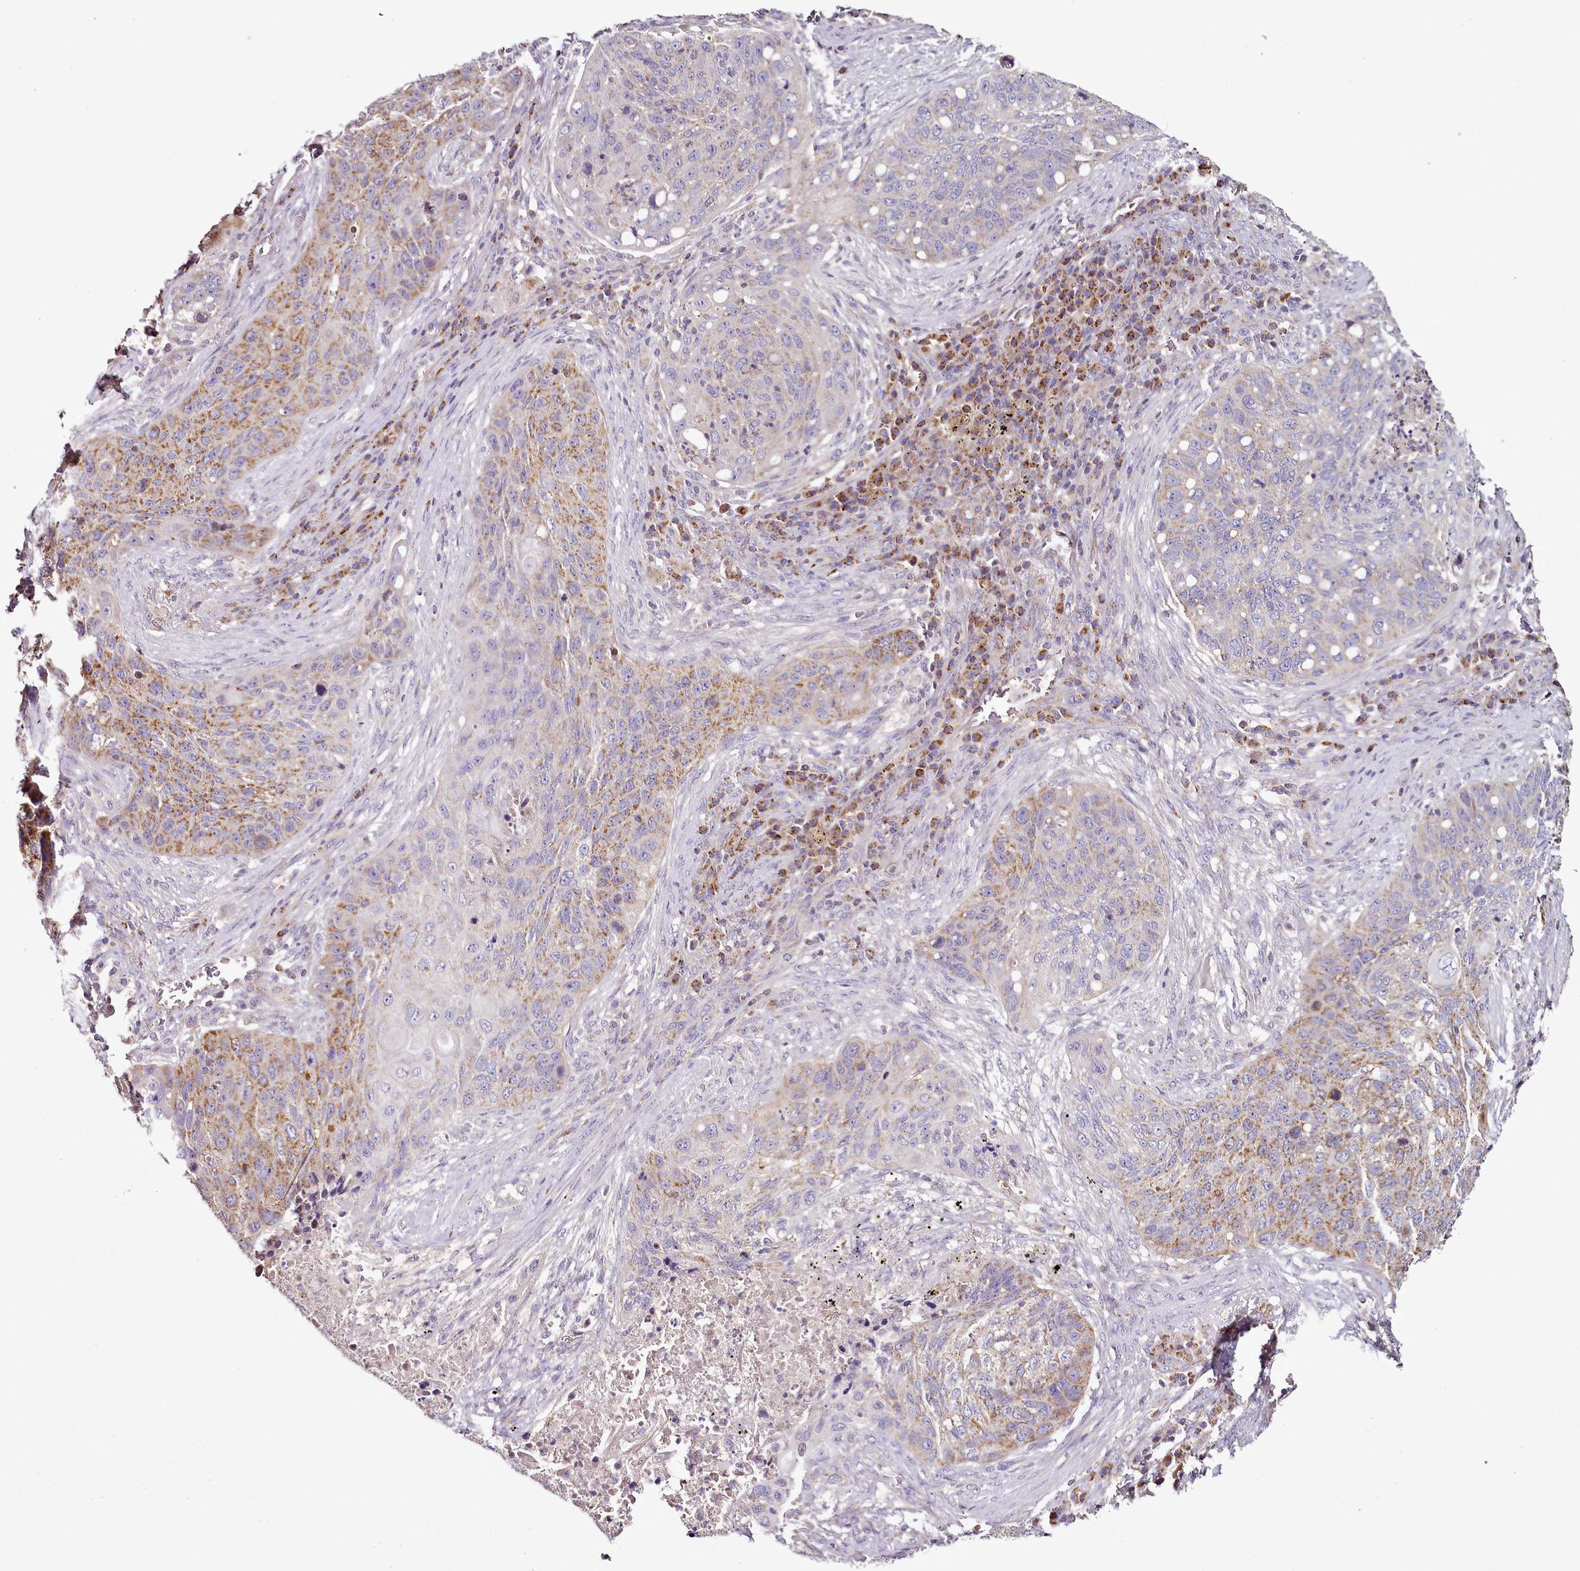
{"staining": {"intensity": "moderate", "quantity": "<25%", "location": "cytoplasmic/membranous"}, "tissue": "lung cancer", "cell_type": "Tumor cells", "image_type": "cancer", "snomed": [{"axis": "morphology", "description": "Squamous cell carcinoma, NOS"}, {"axis": "topography", "description": "Lung"}], "caption": "Immunohistochemical staining of human squamous cell carcinoma (lung) displays low levels of moderate cytoplasmic/membranous protein positivity in about <25% of tumor cells.", "gene": "ACSS1", "patient": {"sex": "female", "age": 63}}